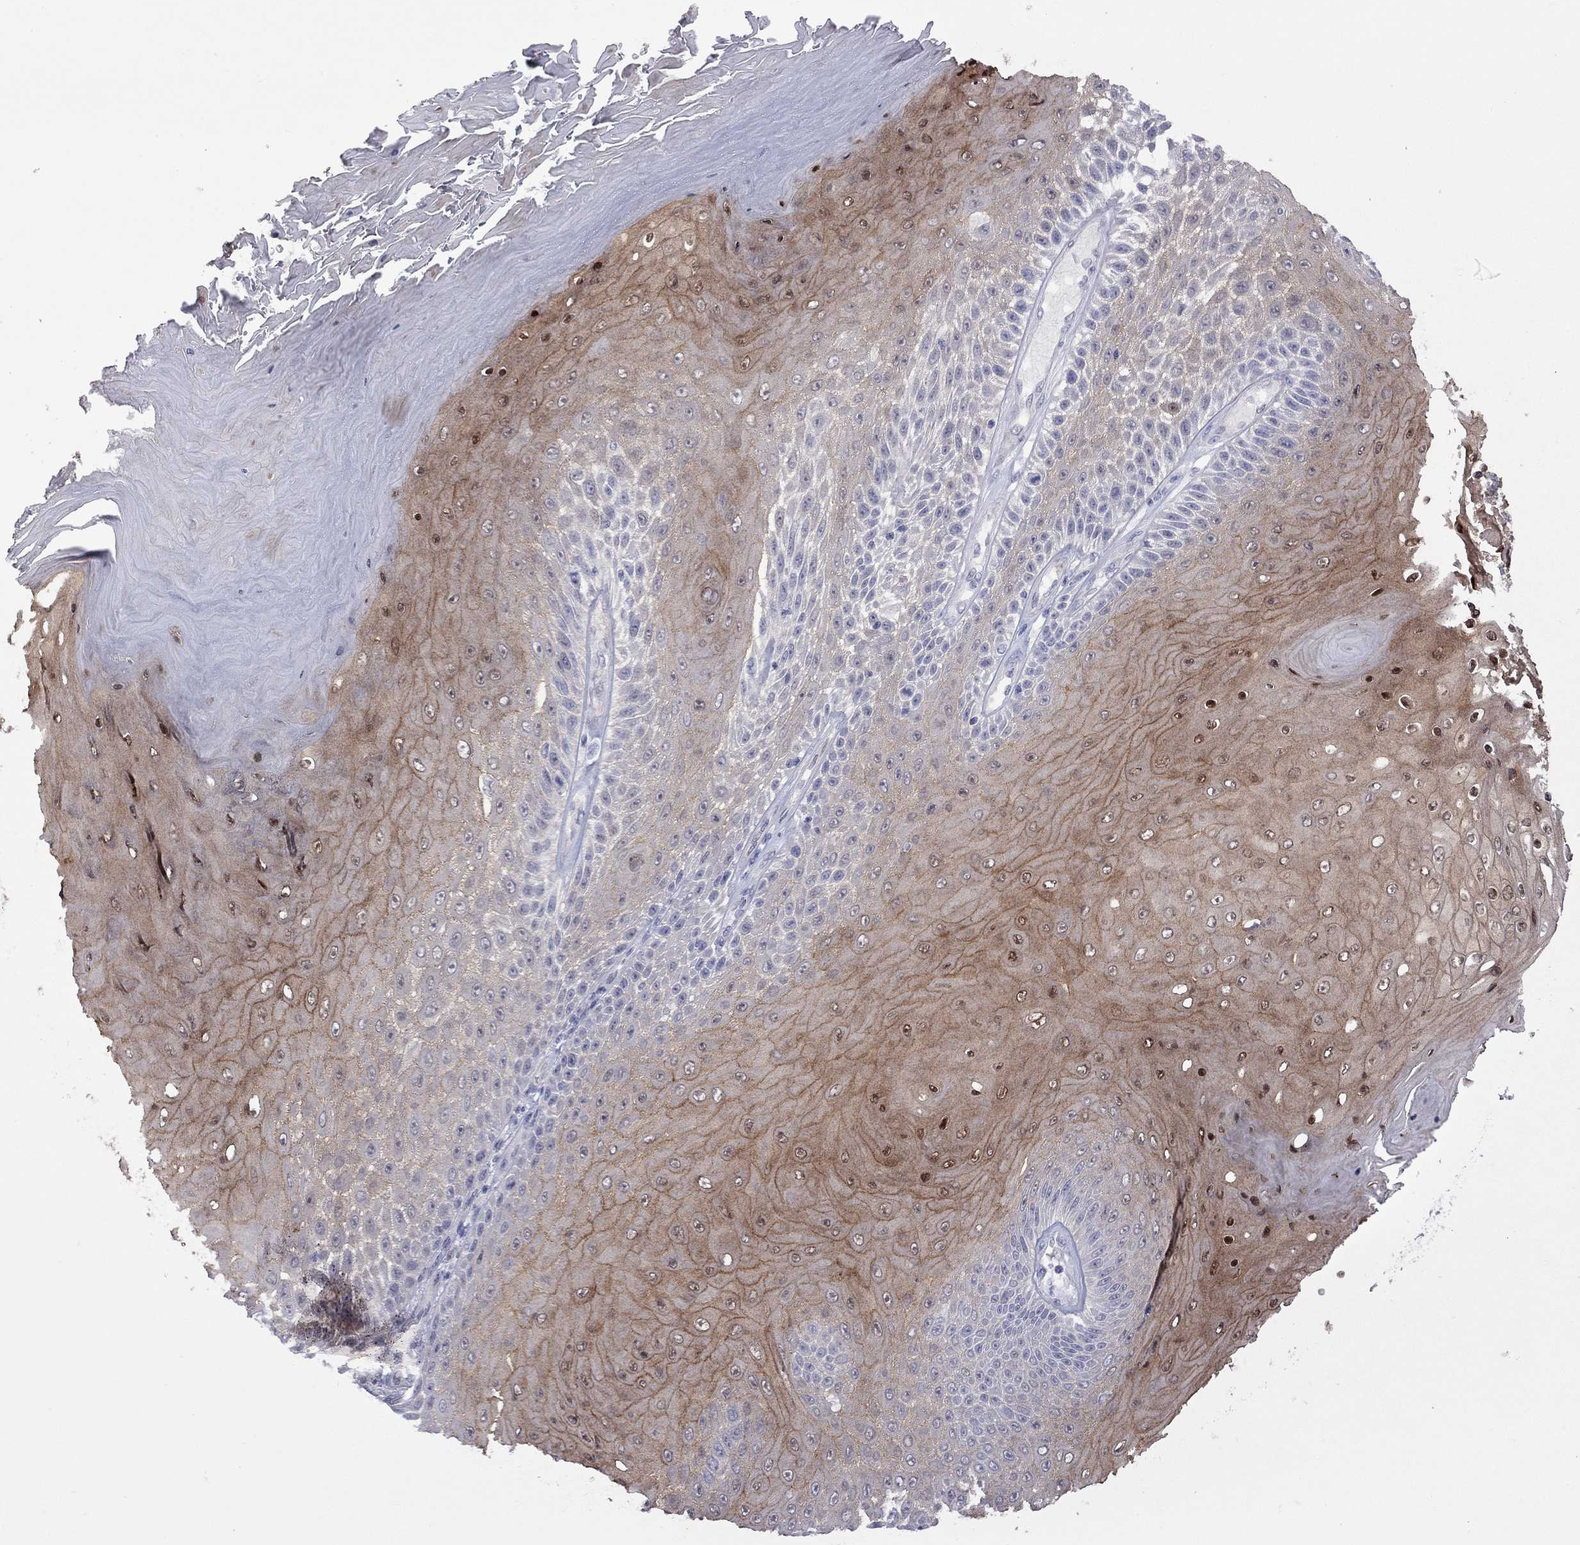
{"staining": {"intensity": "moderate", "quantity": ">75%", "location": "cytoplasmic/membranous"}, "tissue": "skin cancer", "cell_type": "Tumor cells", "image_type": "cancer", "snomed": [{"axis": "morphology", "description": "Squamous cell carcinoma, NOS"}, {"axis": "topography", "description": "Skin"}], "caption": "Protein expression analysis of human squamous cell carcinoma (skin) reveals moderate cytoplasmic/membranous staining in approximately >75% of tumor cells.", "gene": "CTNNBIP1", "patient": {"sex": "male", "age": 62}}